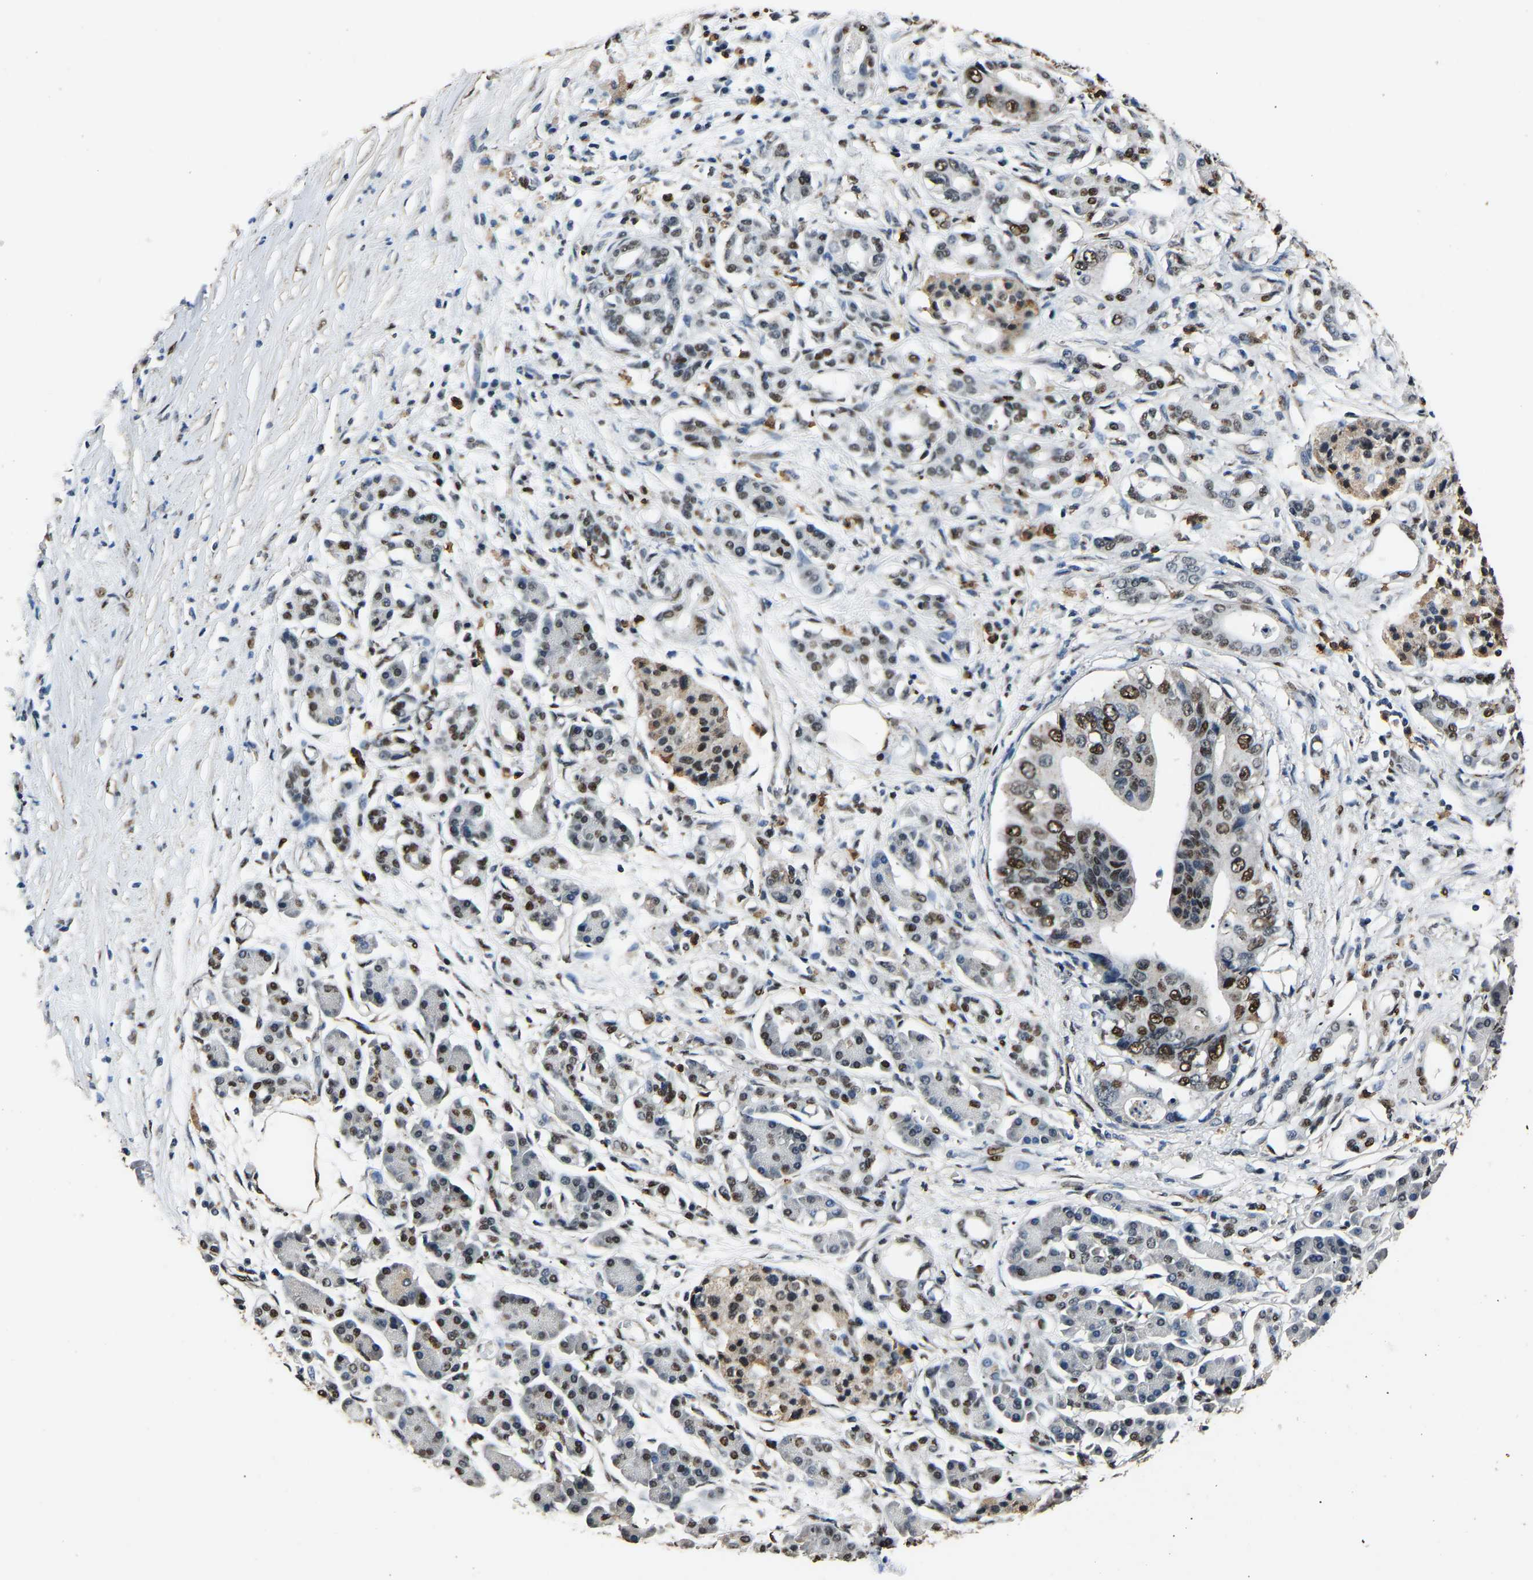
{"staining": {"intensity": "moderate", "quantity": ">75%", "location": "nuclear"}, "tissue": "pancreatic cancer", "cell_type": "Tumor cells", "image_type": "cancer", "snomed": [{"axis": "morphology", "description": "Adenocarcinoma, NOS"}, {"axis": "topography", "description": "Pancreas"}], "caption": "Protein staining demonstrates moderate nuclear staining in approximately >75% of tumor cells in pancreatic cancer.", "gene": "SAFB", "patient": {"sex": "male", "age": 77}}